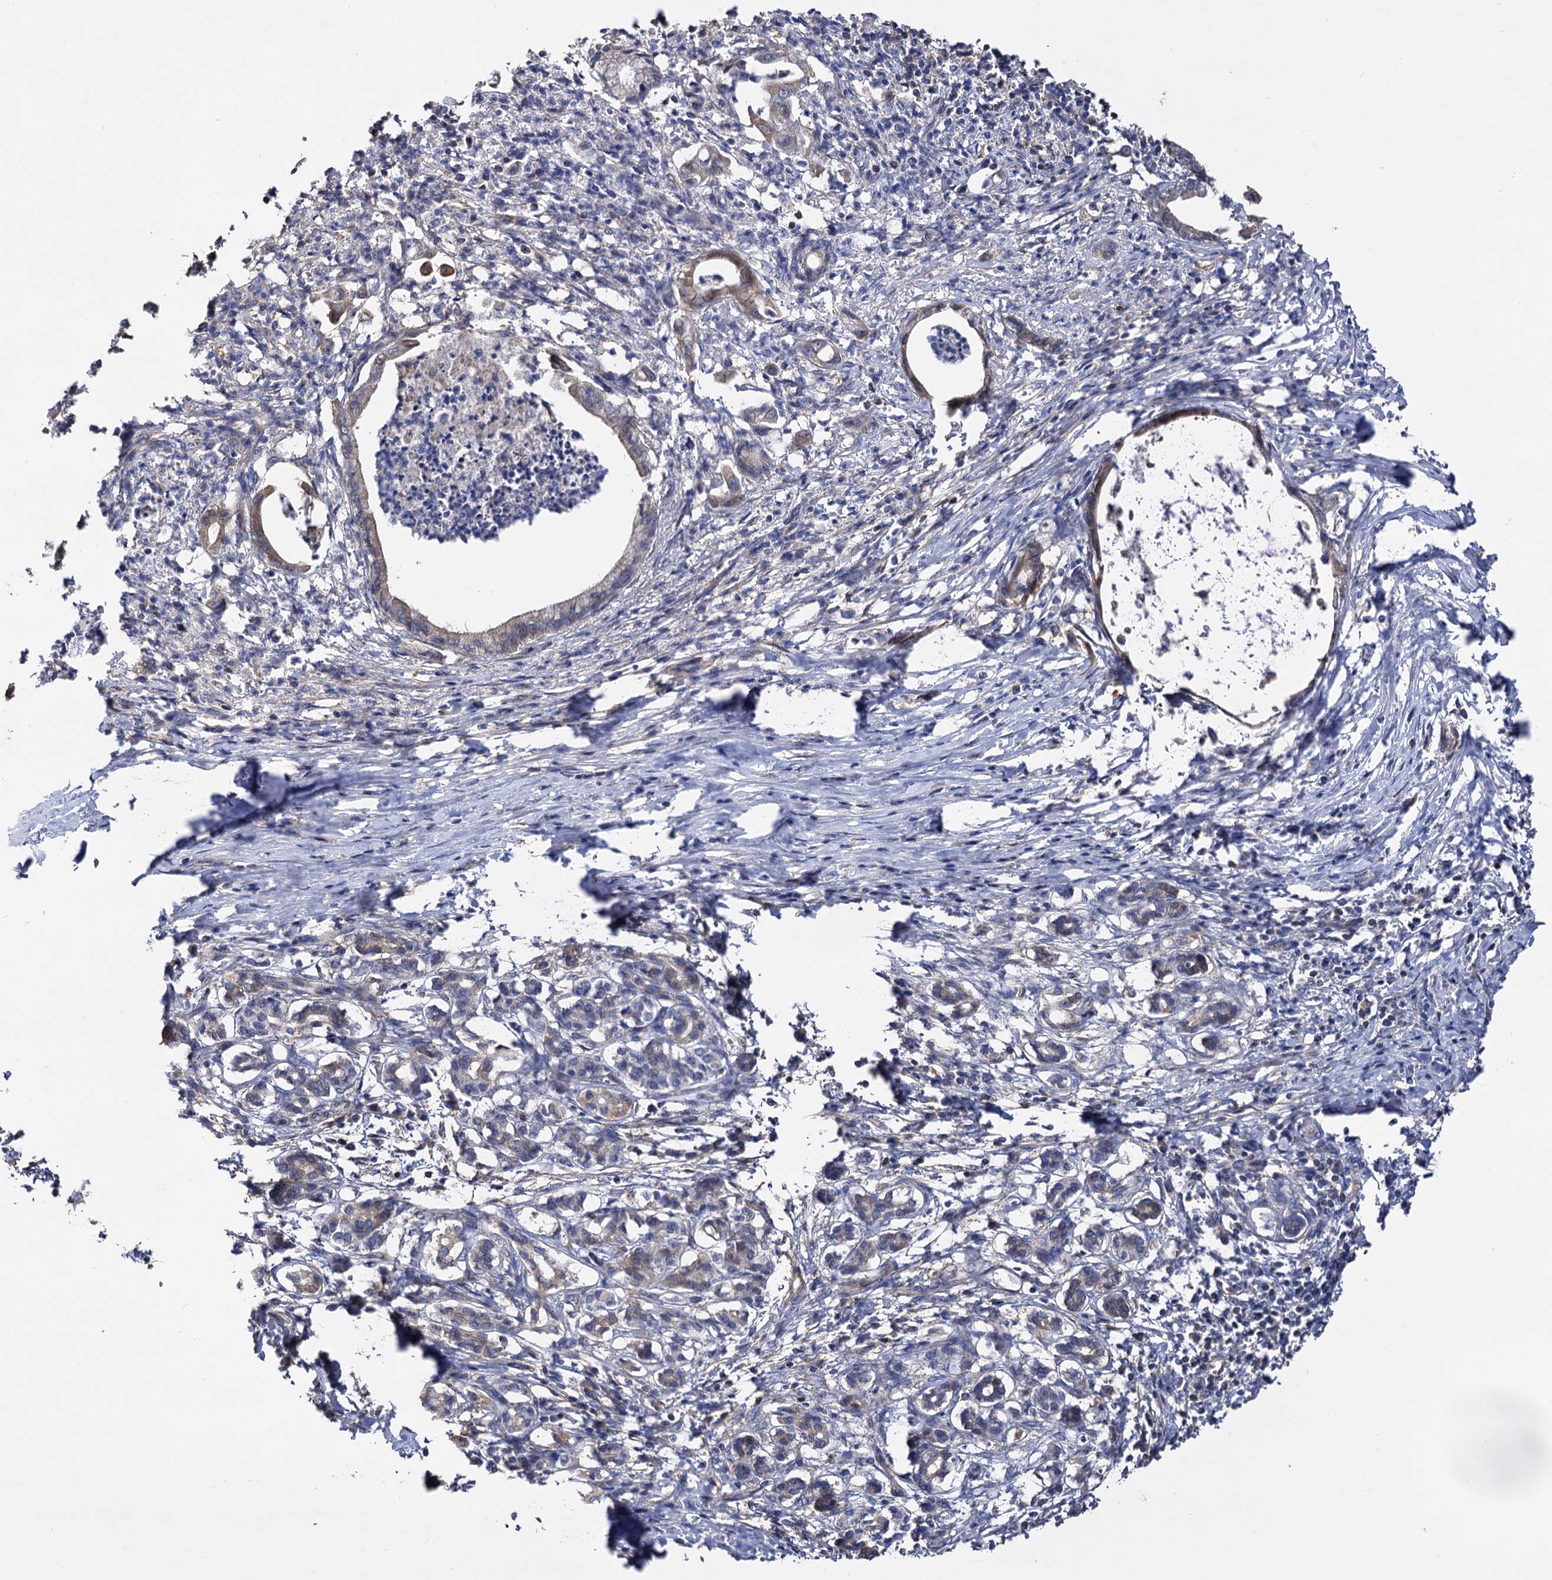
{"staining": {"intensity": "weak", "quantity": "<25%", "location": "cytoplasmic/membranous"}, "tissue": "pancreatic cancer", "cell_type": "Tumor cells", "image_type": "cancer", "snomed": [{"axis": "morphology", "description": "Adenocarcinoma, NOS"}, {"axis": "topography", "description": "Pancreas"}], "caption": "Immunohistochemical staining of human pancreatic cancer (adenocarcinoma) exhibits no significant positivity in tumor cells.", "gene": "IDI1", "patient": {"sex": "female", "age": 55}}